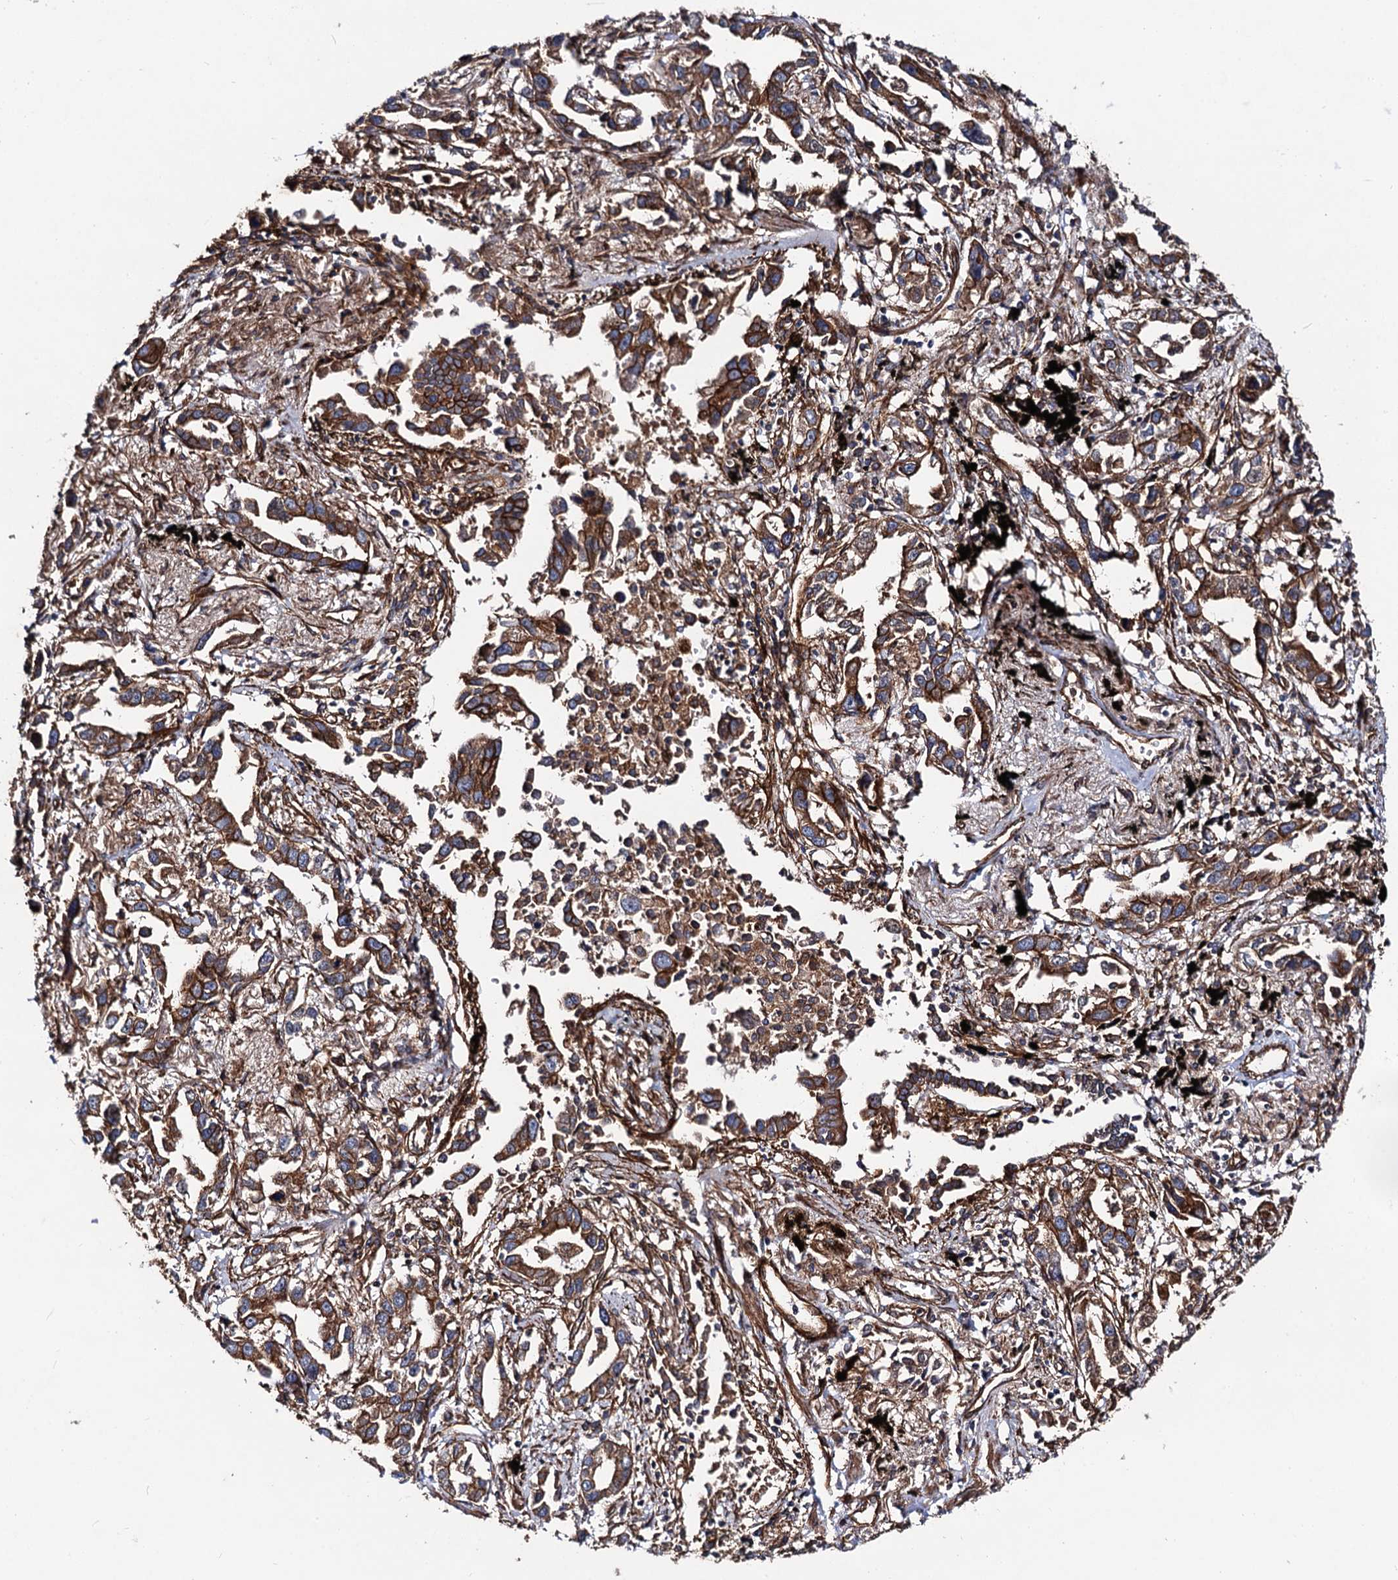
{"staining": {"intensity": "moderate", "quantity": ">75%", "location": "cytoplasmic/membranous"}, "tissue": "lung cancer", "cell_type": "Tumor cells", "image_type": "cancer", "snomed": [{"axis": "morphology", "description": "Adenocarcinoma, NOS"}, {"axis": "topography", "description": "Lung"}], "caption": "An image of human adenocarcinoma (lung) stained for a protein reveals moderate cytoplasmic/membranous brown staining in tumor cells.", "gene": "CIP2A", "patient": {"sex": "male", "age": 67}}